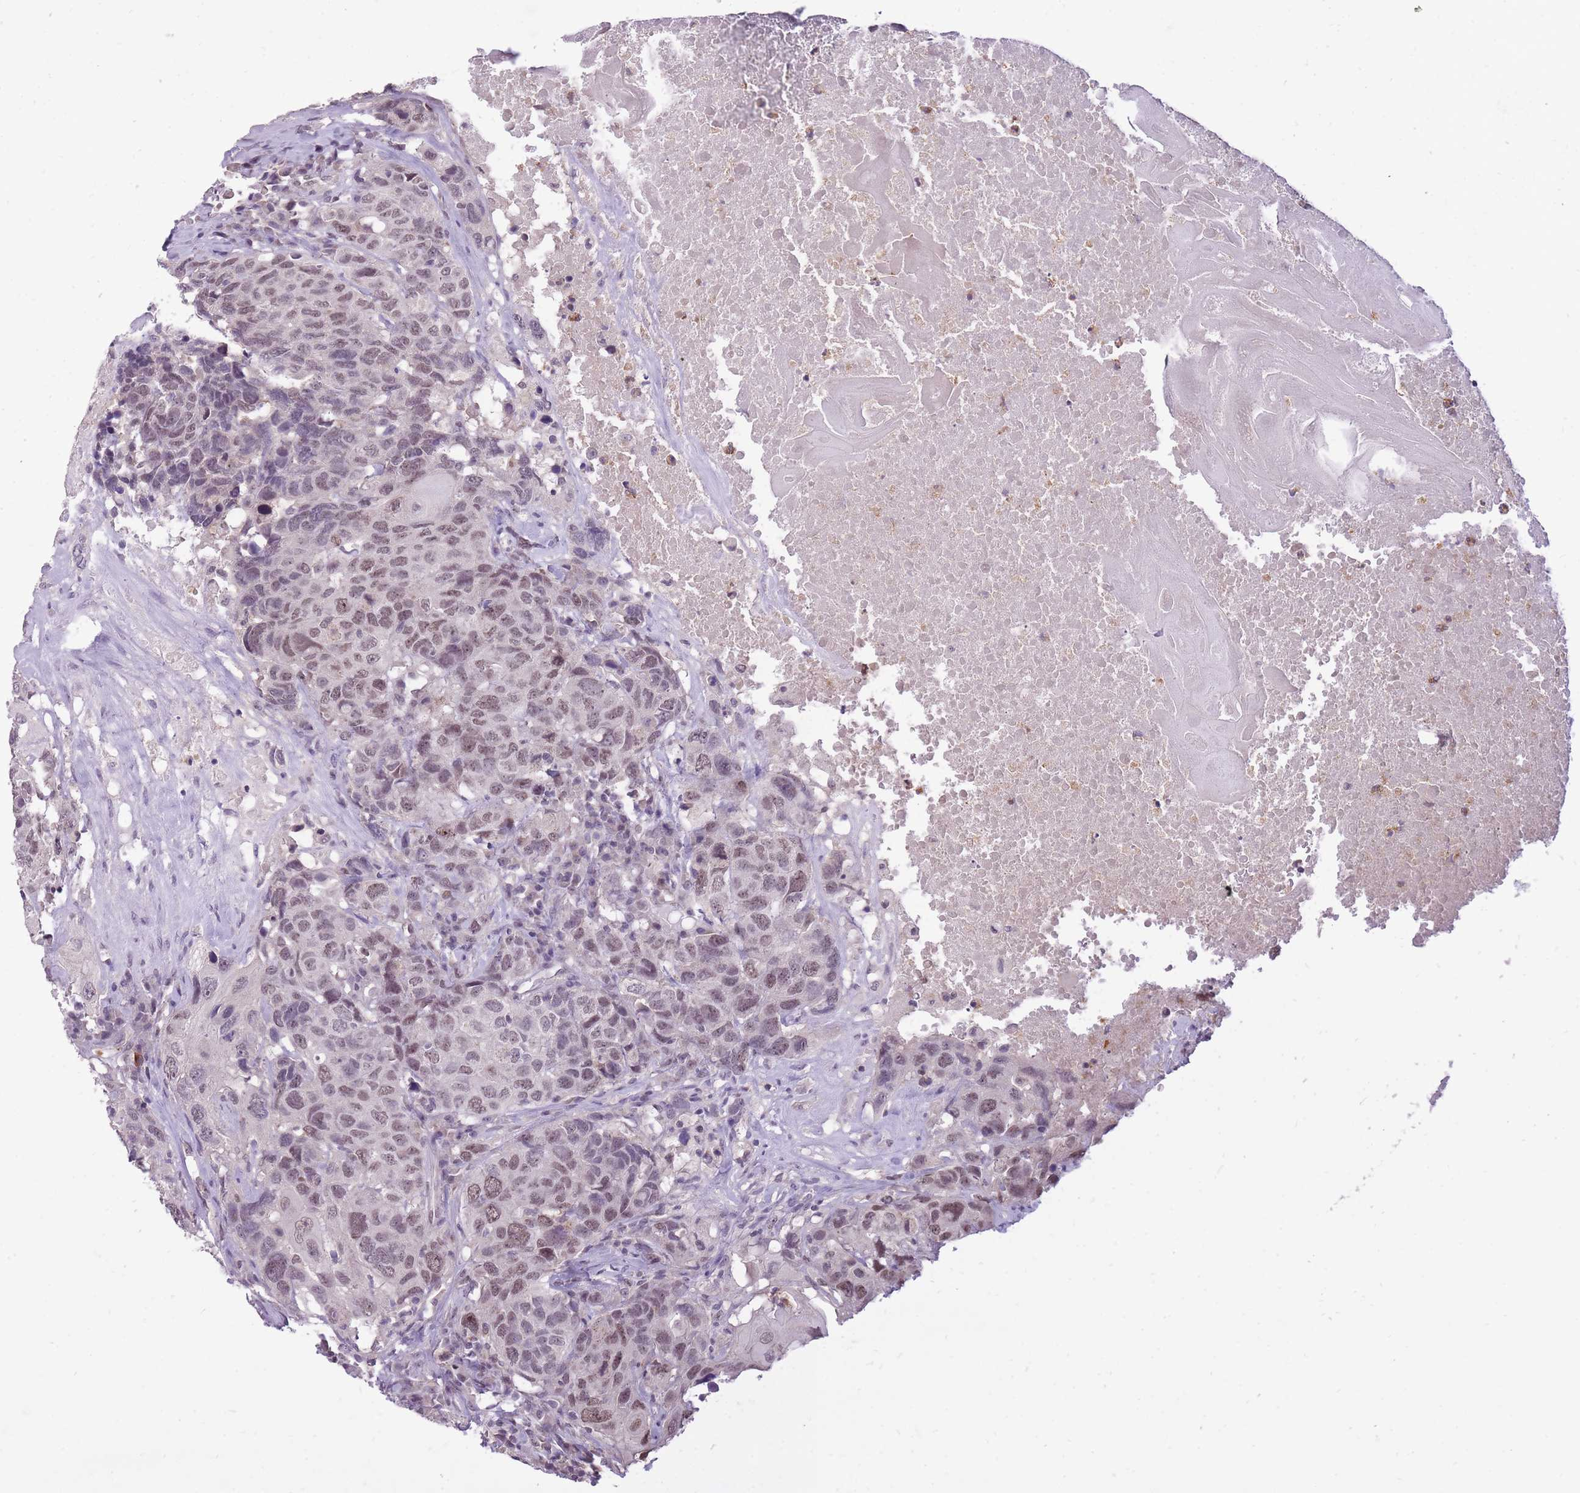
{"staining": {"intensity": "moderate", "quantity": ">75%", "location": "nuclear"}, "tissue": "head and neck cancer", "cell_type": "Tumor cells", "image_type": "cancer", "snomed": [{"axis": "morphology", "description": "Squamous cell carcinoma, NOS"}, {"axis": "topography", "description": "Head-Neck"}], "caption": "The image displays staining of squamous cell carcinoma (head and neck), revealing moderate nuclear protein expression (brown color) within tumor cells. (DAB (3,3'-diaminobenzidine) IHC, brown staining for protein, blue staining for nuclei).", "gene": "TIGD1", "patient": {"sex": "male", "age": 66}}